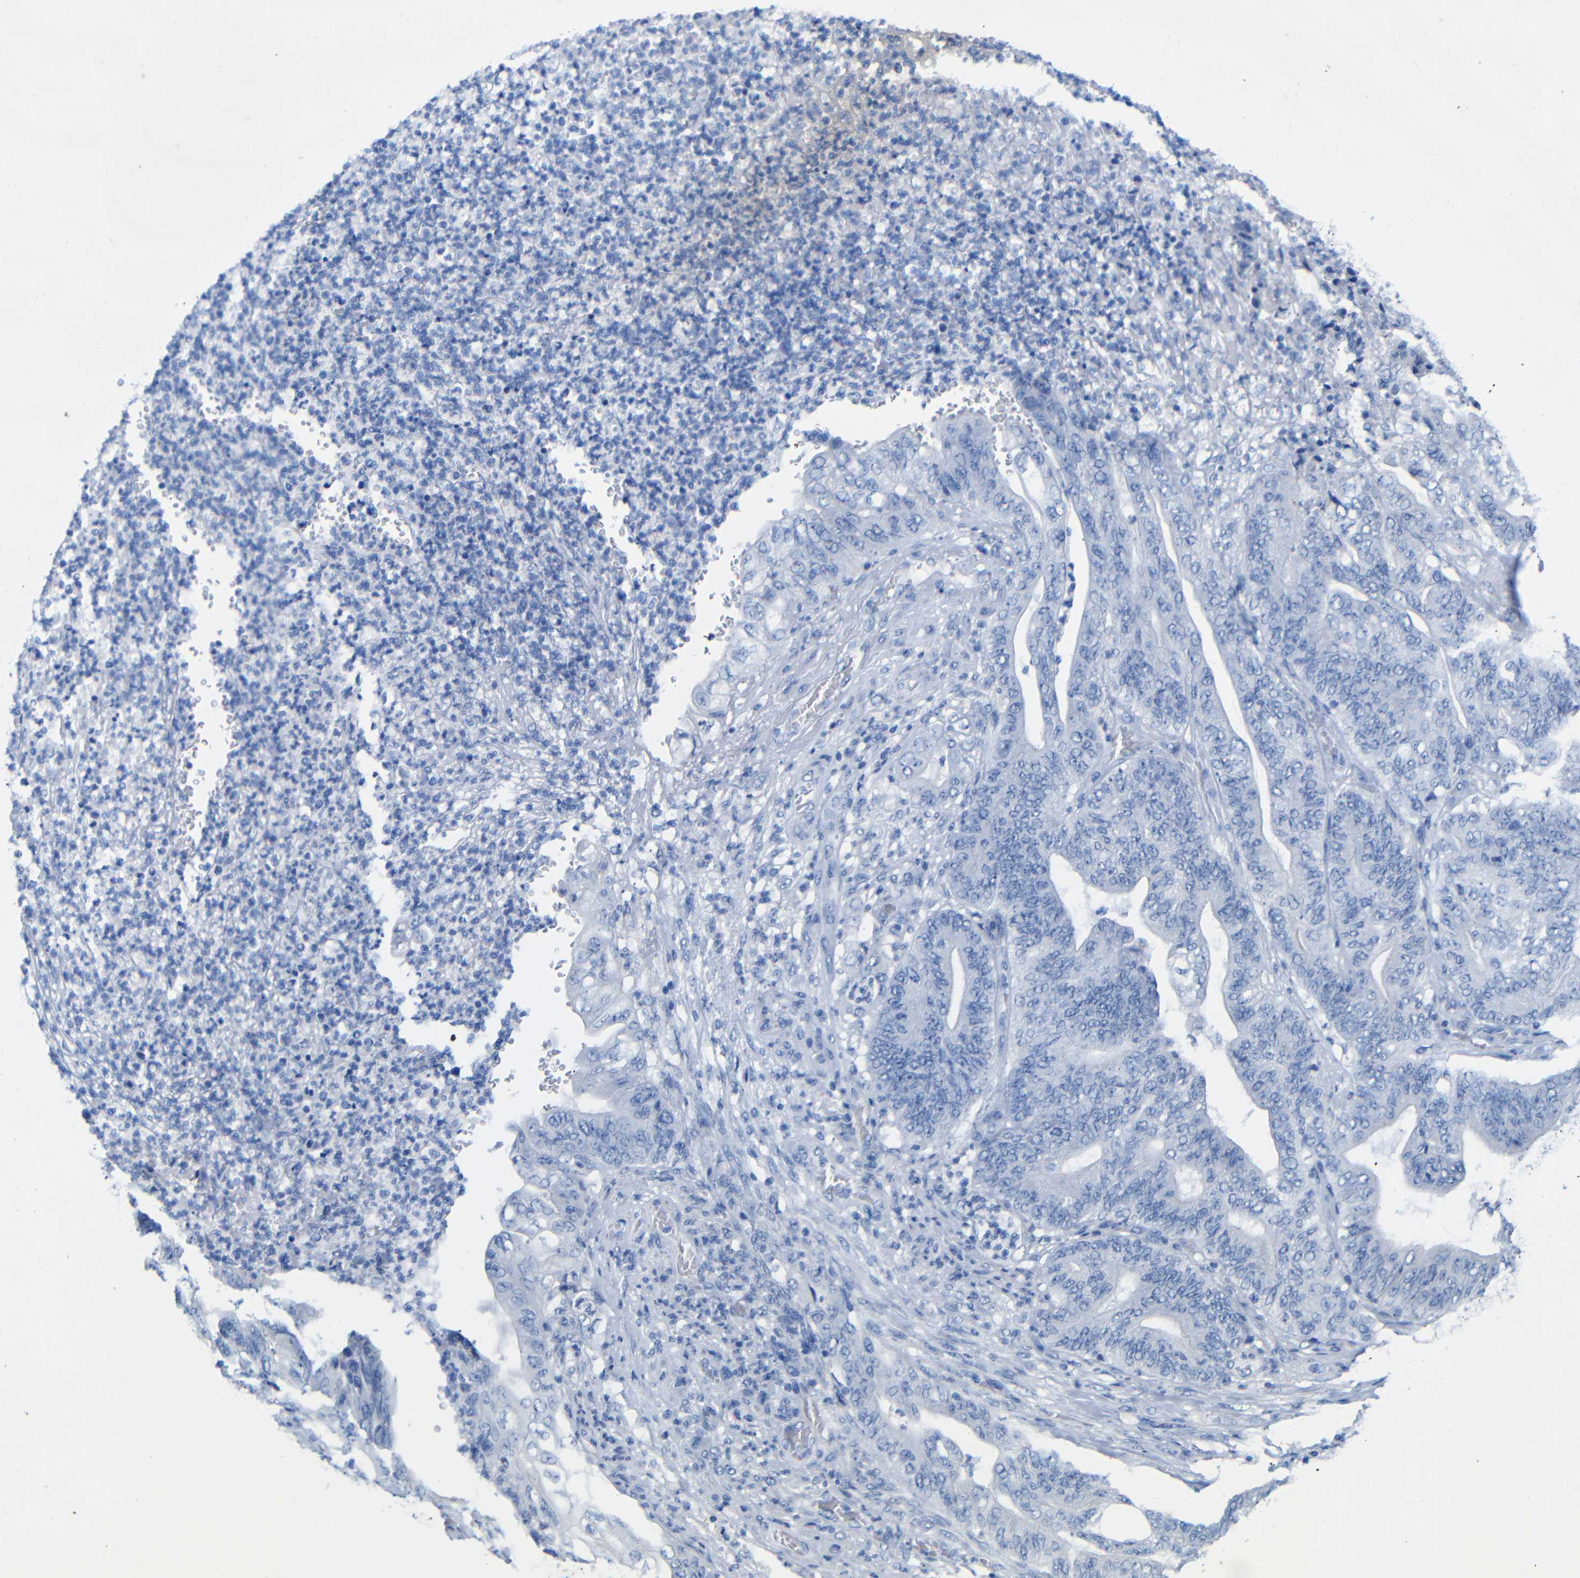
{"staining": {"intensity": "negative", "quantity": "none", "location": "none"}, "tissue": "stomach cancer", "cell_type": "Tumor cells", "image_type": "cancer", "snomed": [{"axis": "morphology", "description": "Adenocarcinoma, NOS"}, {"axis": "topography", "description": "Stomach"}], "caption": "Immunohistochemistry (IHC) photomicrograph of neoplastic tissue: human stomach adenocarcinoma stained with DAB (3,3'-diaminobenzidine) reveals no significant protein expression in tumor cells.", "gene": "CGNL1", "patient": {"sex": "female", "age": 73}}